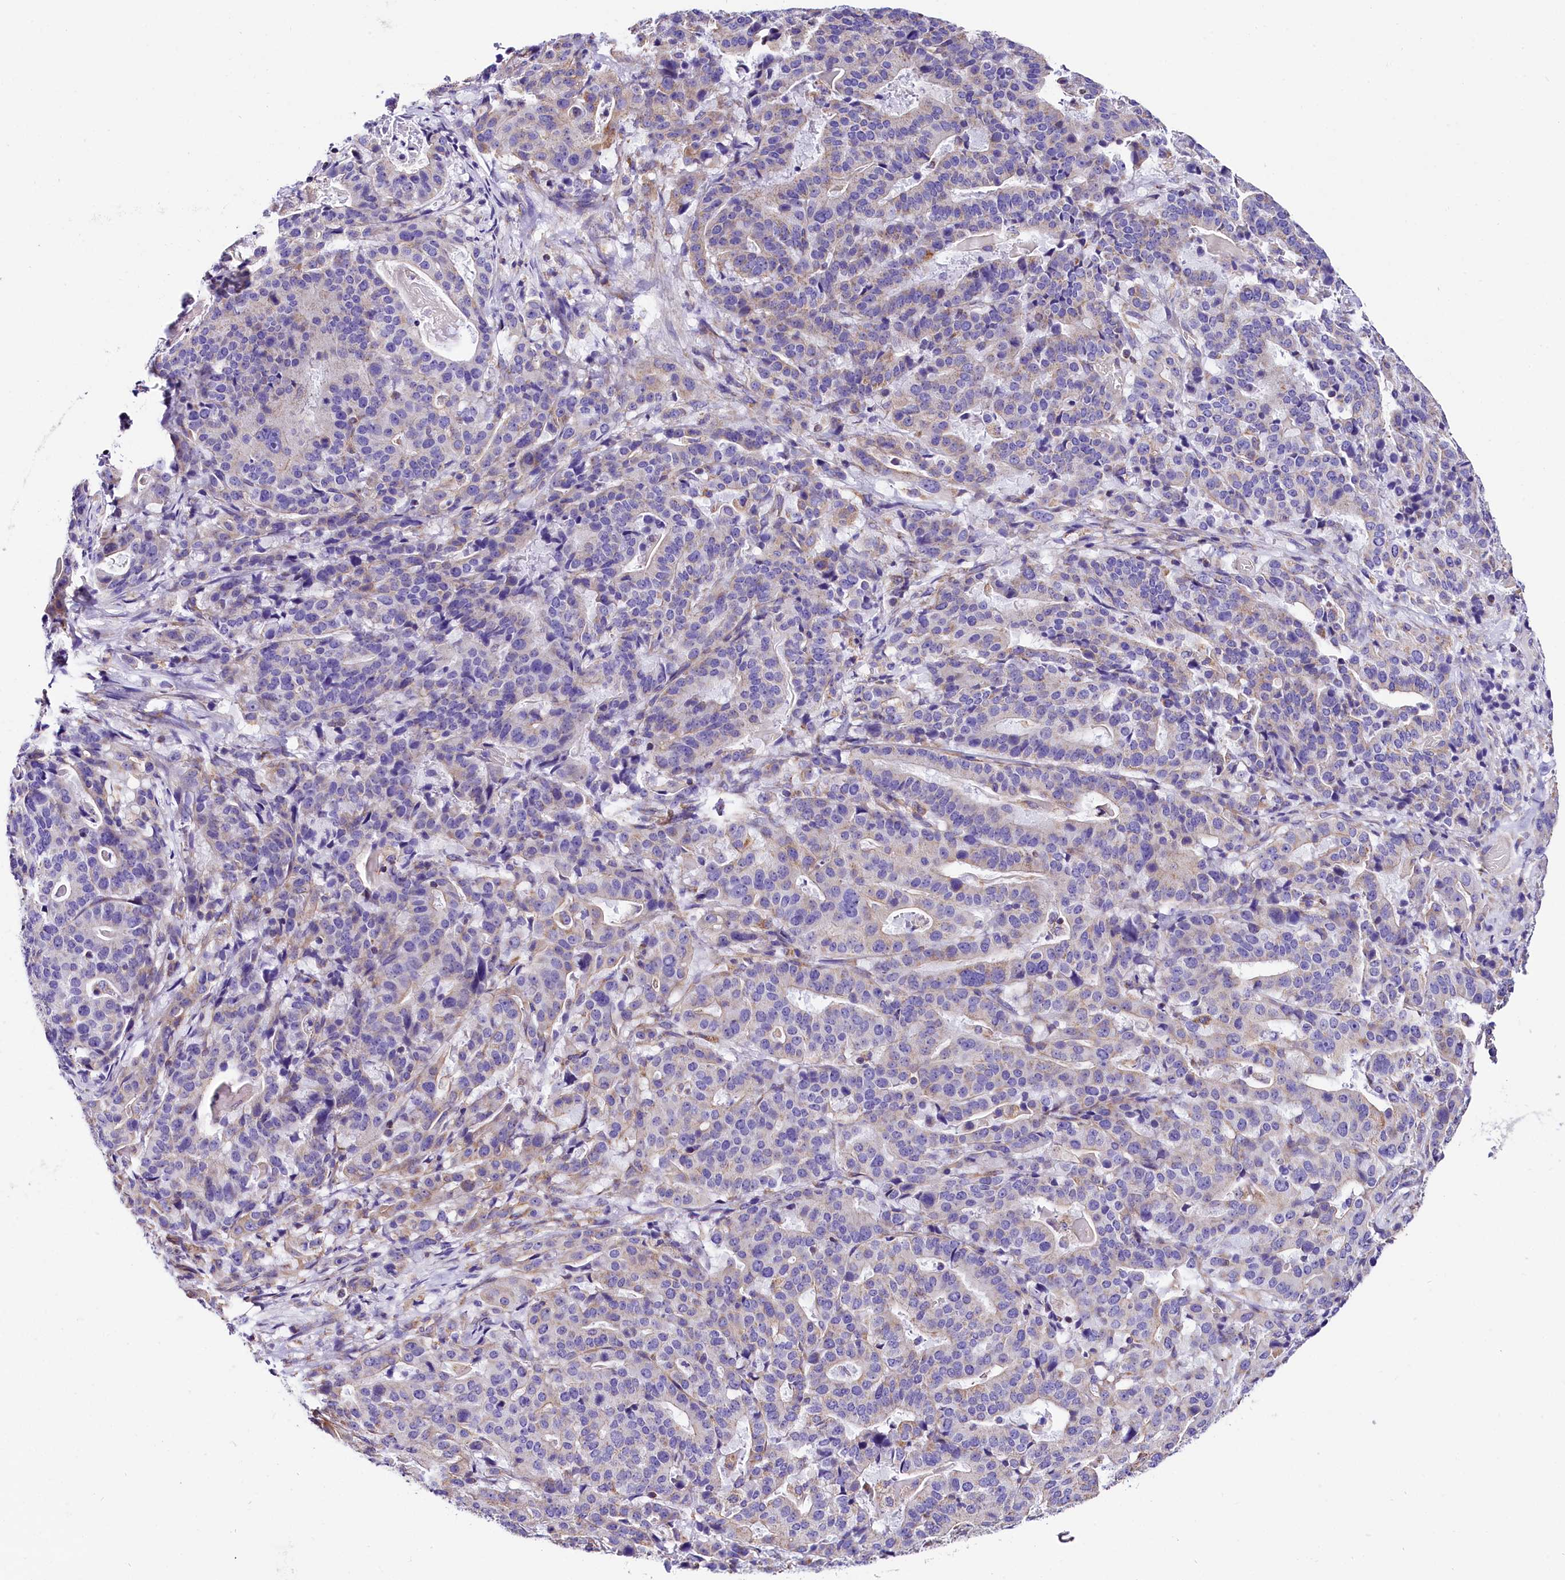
{"staining": {"intensity": "negative", "quantity": "none", "location": "none"}, "tissue": "stomach cancer", "cell_type": "Tumor cells", "image_type": "cancer", "snomed": [{"axis": "morphology", "description": "Adenocarcinoma, NOS"}, {"axis": "topography", "description": "Stomach"}], "caption": "Immunohistochemistry micrograph of neoplastic tissue: stomach cancer (adenocarcinoma) stained with DAB exhibits no significant protein positivity in tumor cells. (Brightfield microscopy of DAB (3,3'-diaminobenzidine) immunohistochemistry at high magnification).", "gene": "ACAA2", "patient": {"sex": "male", "age": 48}}